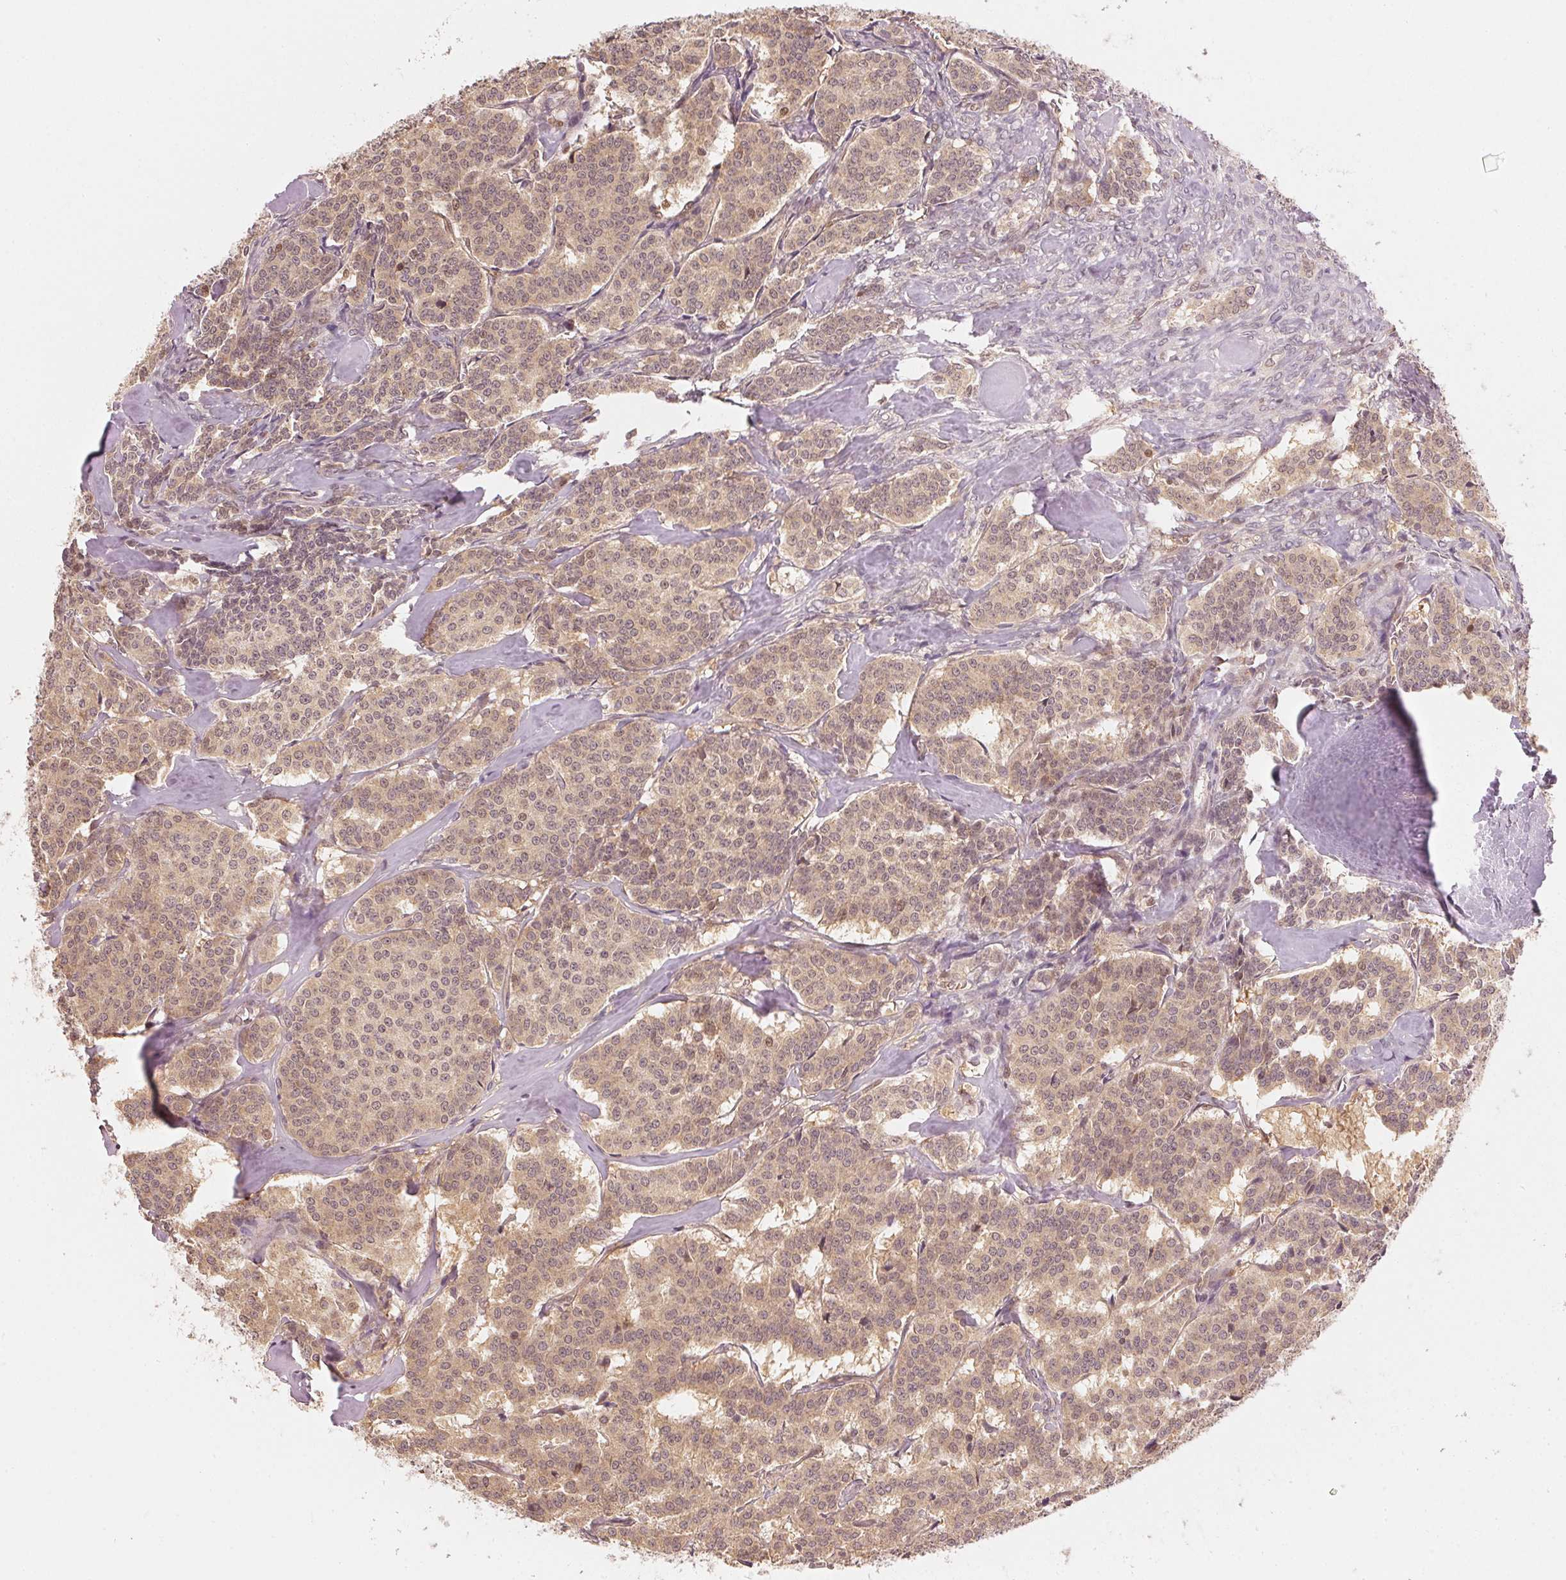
{"staining": {"intensity": "weak", "quantity": ">75%", "location": "cytoplasmic/membranous,nuclear"}, "tissue": "carcinoid", "cell_type": "Tumor cells", "image_type": "cancer", "snomed": [{"axis": "morphology", "description": "Carcinoid, malignant, NOS"}, {"axis": "topography", "description": "Lung"}], "caption": "Carcinoid (malignant) stained for a protein exhibits weak cytoplasmic/membranous and nuclear positivity in tumor cells.", "gene": "UBE2L3", "patient": {"sex": "female", "age": 46}}